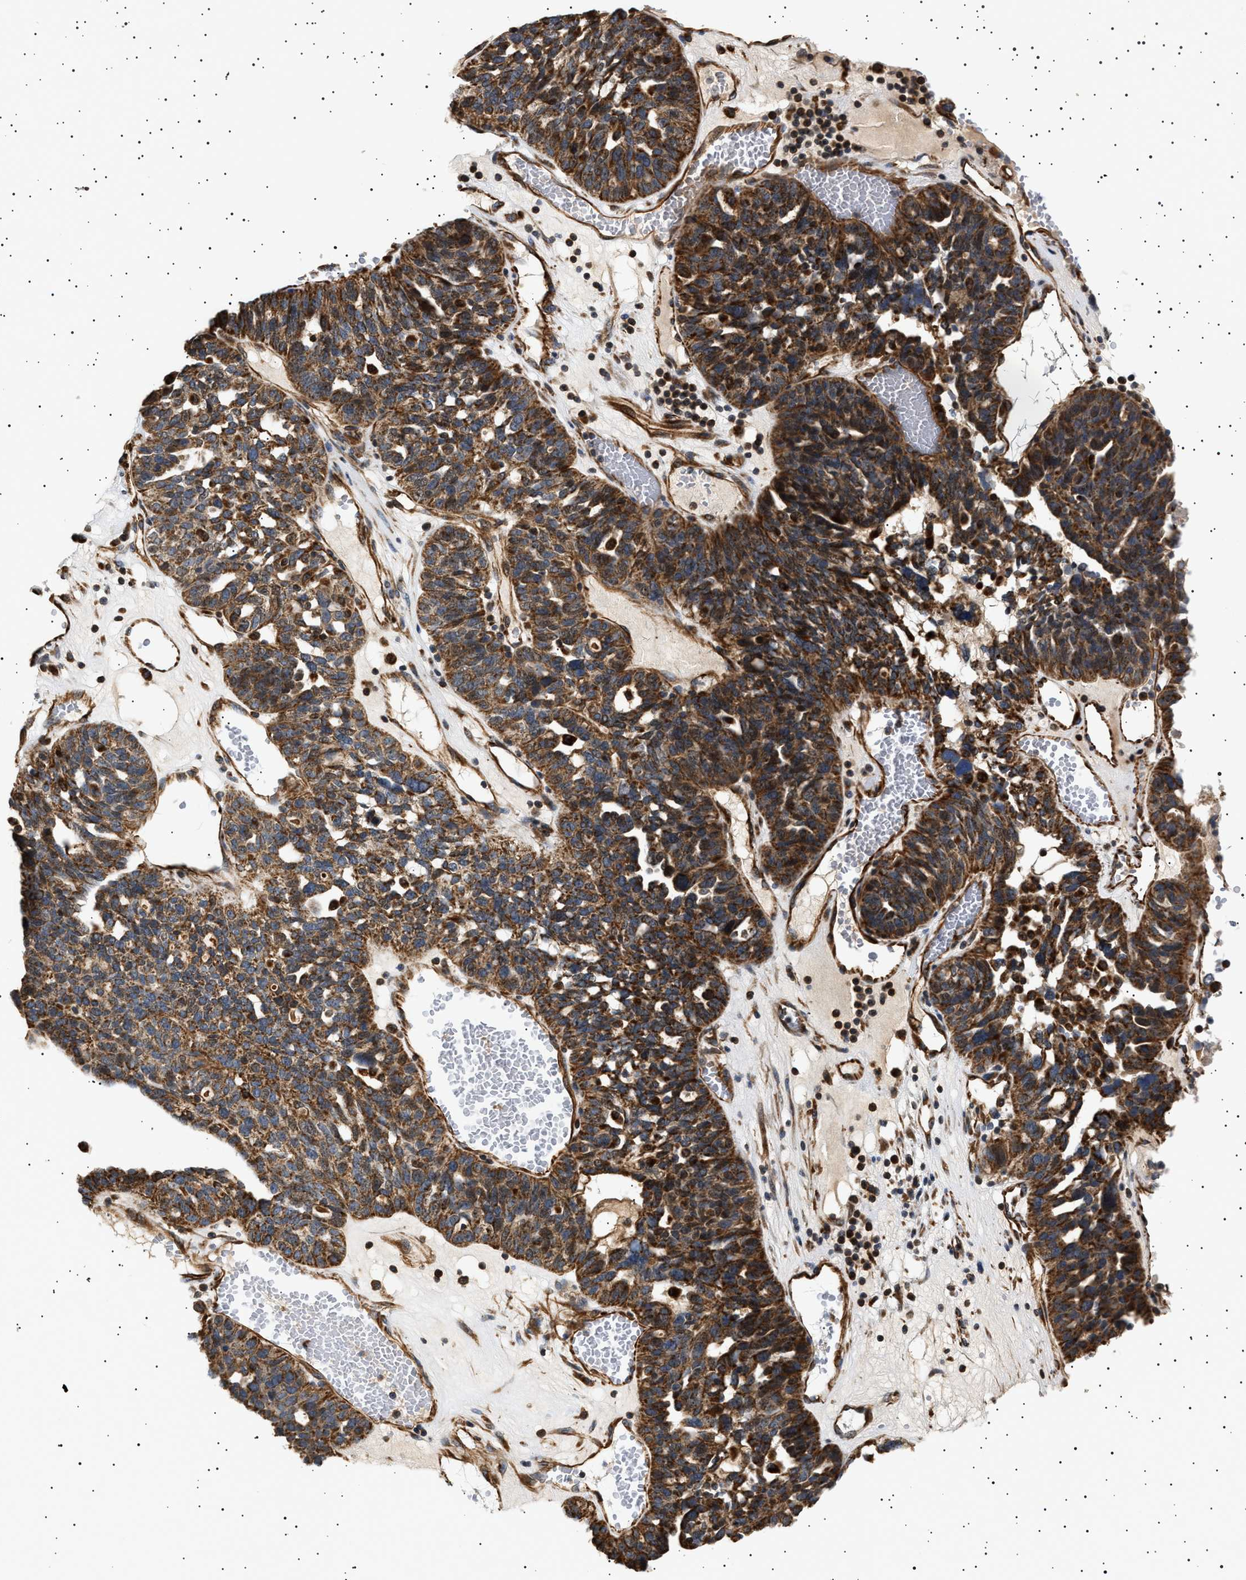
{"staining": {"intensity": "moderate", "quantity": ">75%", "location": "cytoplasmic/membranous"}, "tissue": "ovarian cancer", "cell_type": "Tumor cells", "image_type": "cancer", "snomed": [{"axis": "morphology", "description": "Cystadenocarcinoma, serous, NOS"}, {"axis": "topography", "description": "Ovary"}], "caption": "Immunohistochemical staining of serous cystadenocarcinoma (ovarian) reveals medium levels of moderate cytoplasmic/membranous protein staining in approximately >75% of tumor cells.", "gene": "TRUB2", "patient": {"sex": "female", "age": 59}}